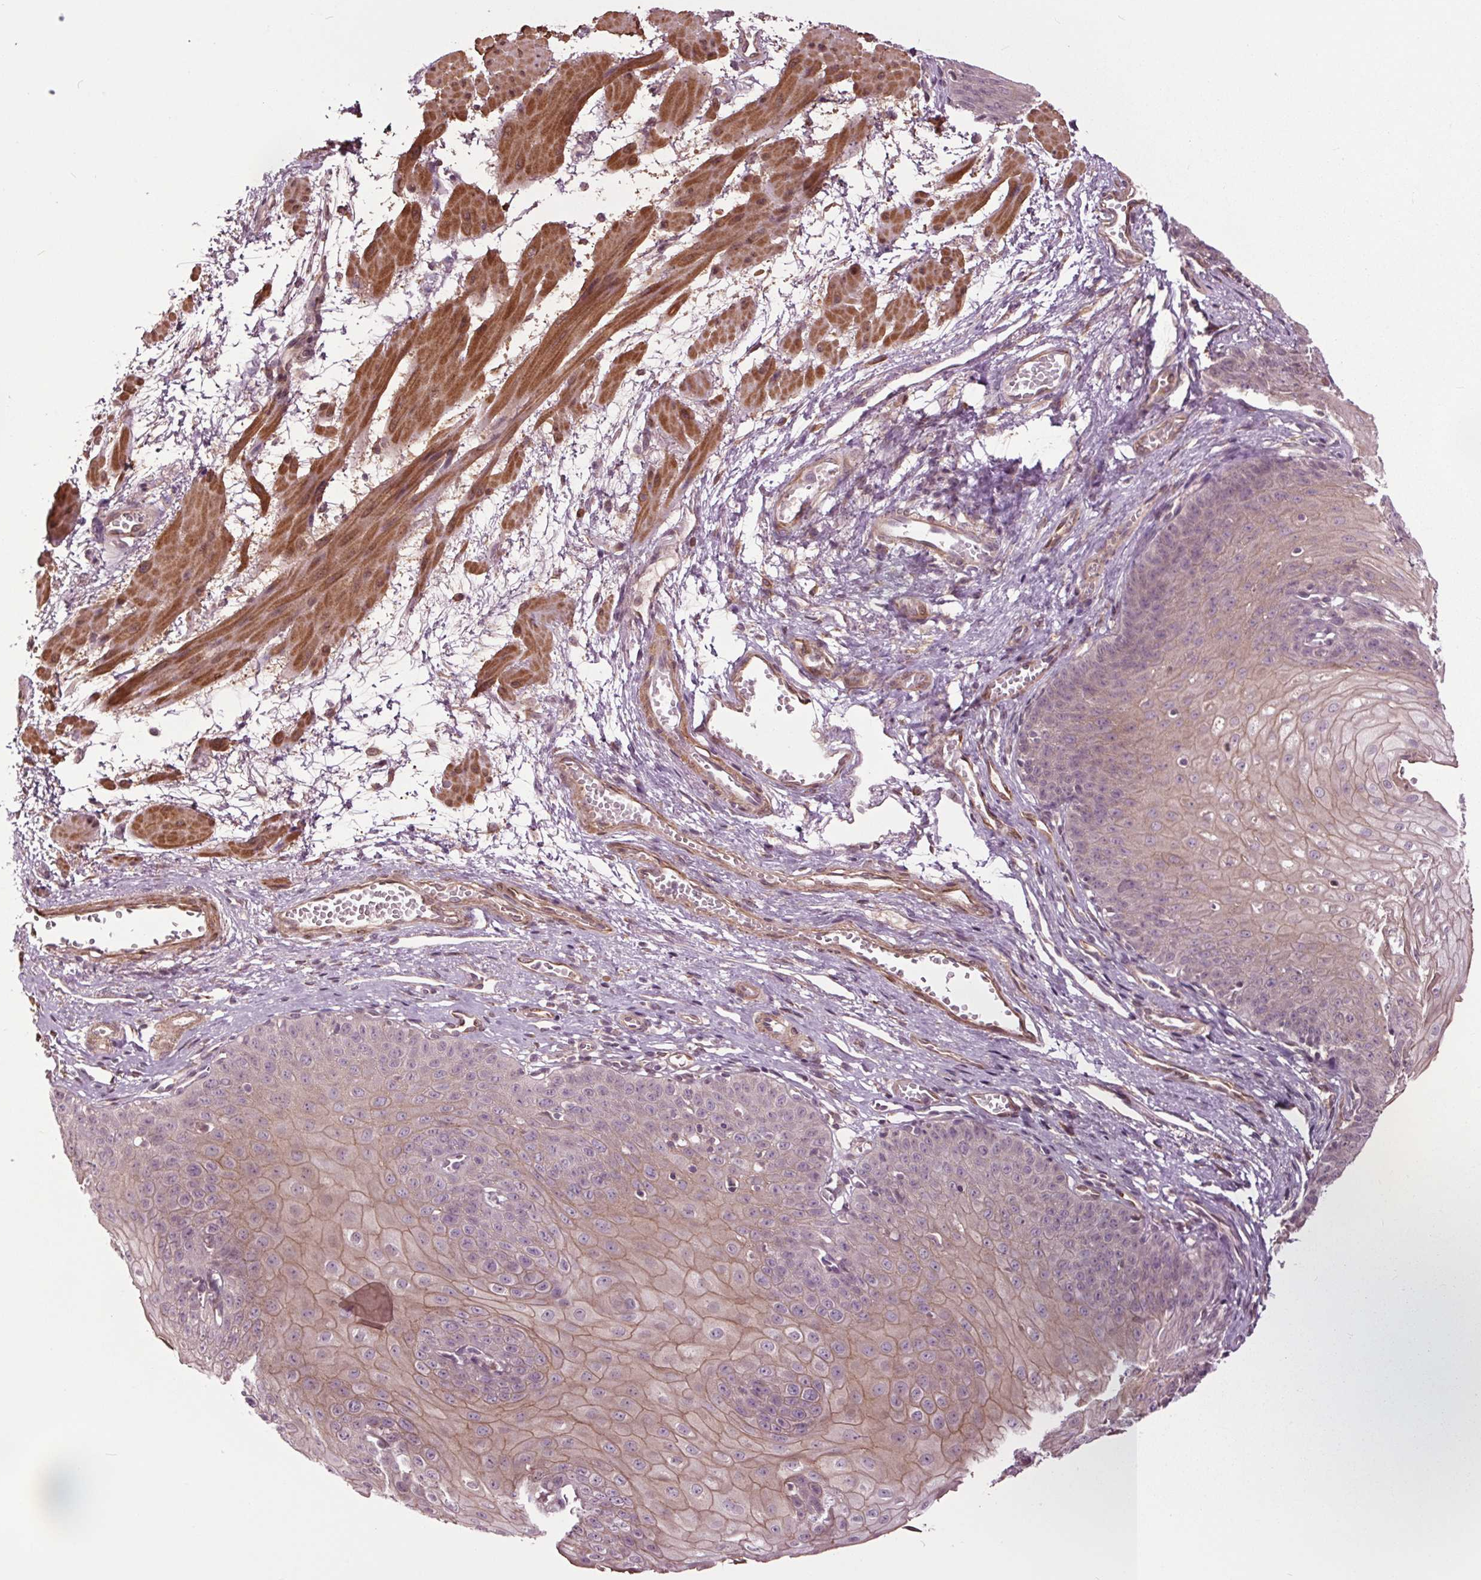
{"staining": {"intensity": "moderate", "quantity": "<25%", "location": "cytoplasmic/membranous"}, "tissue": "esophagus", "cell_type": "Squamous epithelial cells", "image_type": "normal", "snomed": [{"axis": "morphology", "description": "Normal tissue, NOS"}, {"axis": "topography", "description": "Esophagus"}], "caption": "Esophagus stained with DAB immunohistochemistry displays low levels of moderate cytoplasmic/membranous positivity in about <25% of squamous epithelial cells.", "gene": "HAUS5", "patient": {"sex": "male", "age": 71}}